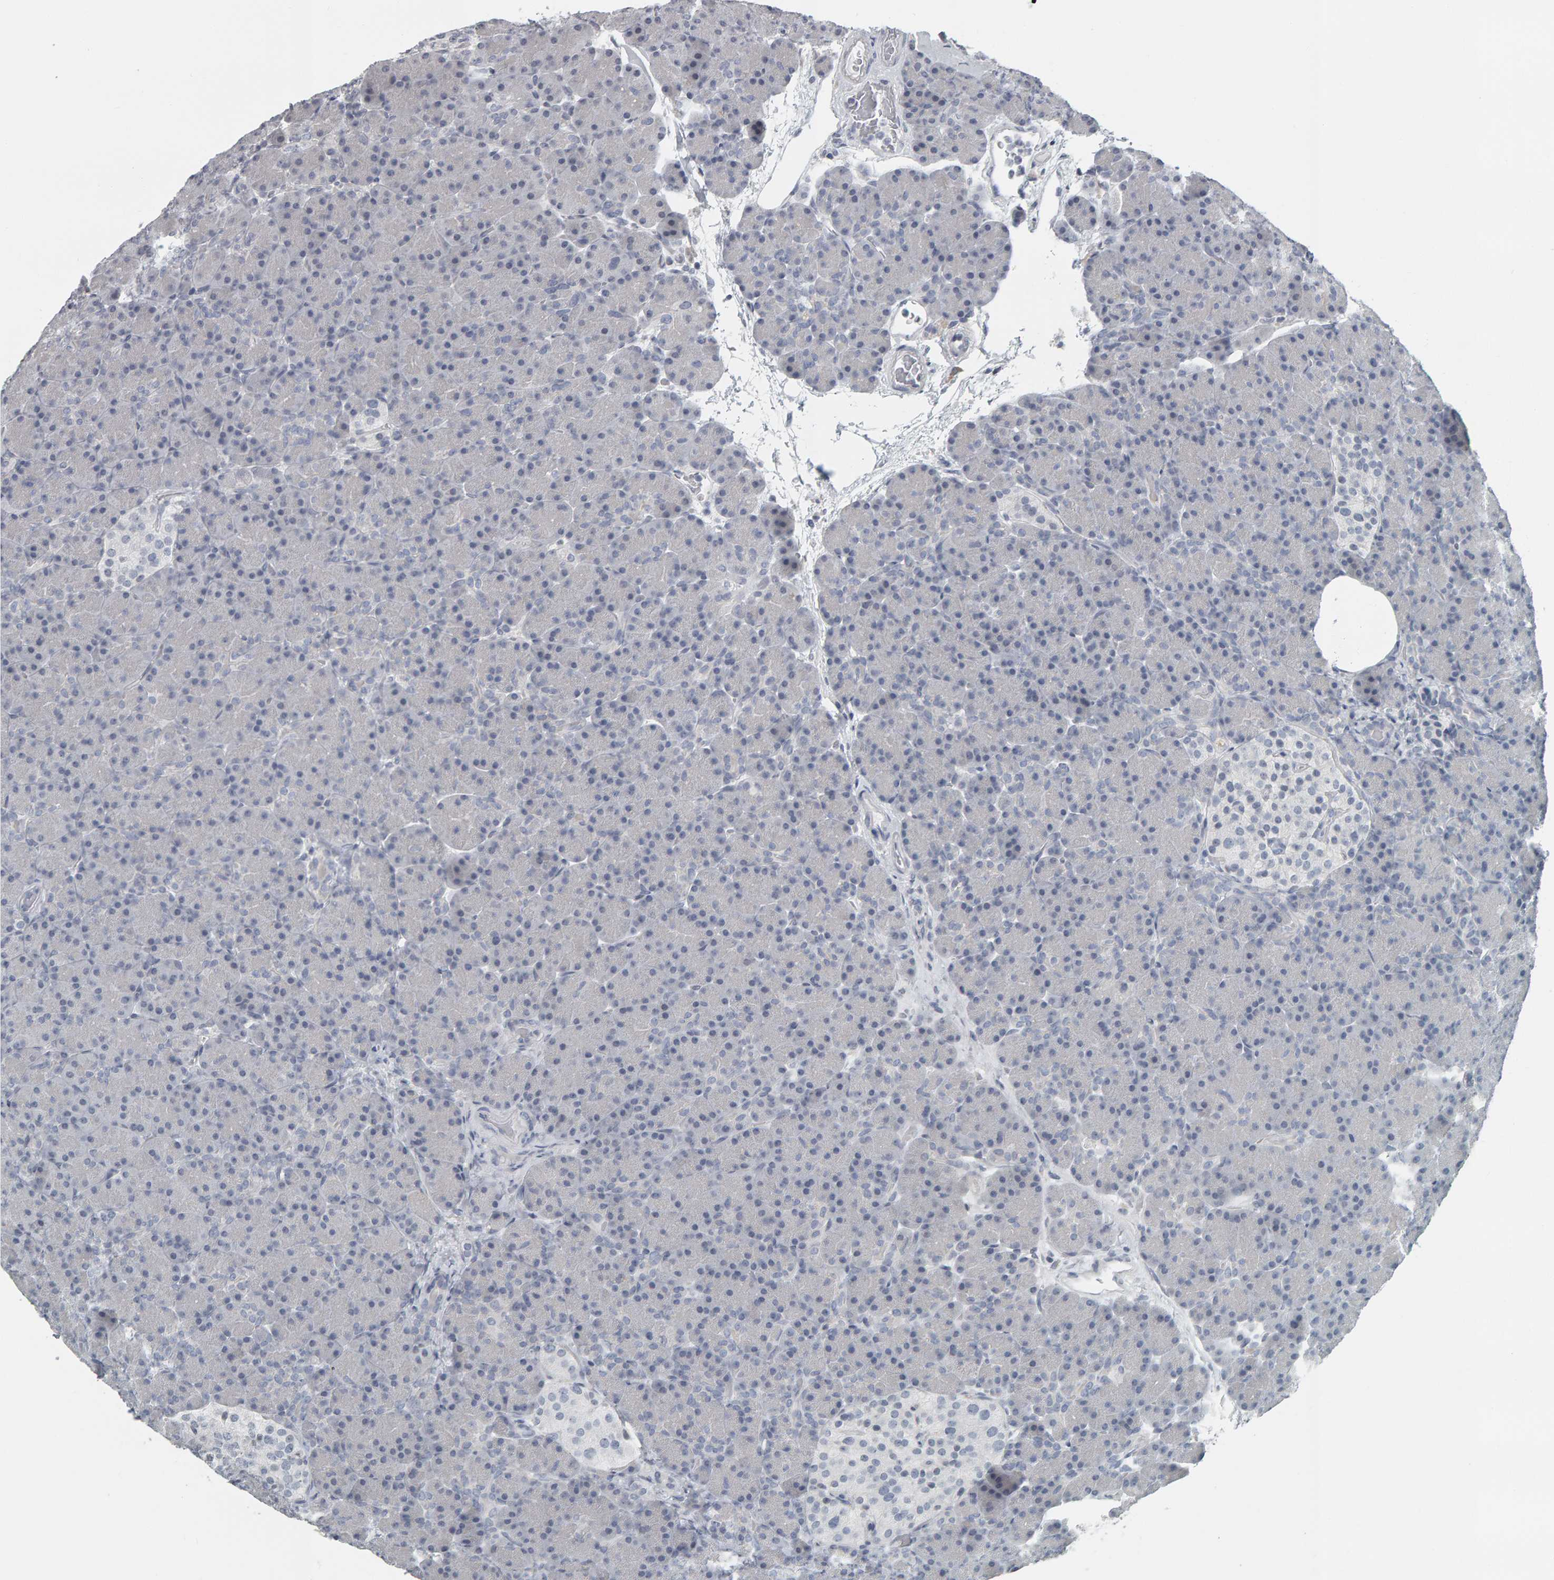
{"staining": {"intensity": "negative", "quantity": "none", "location": "none"}, "tissue": "pancreas", "cell_type": "Exocrine glandular cells", "image_type": "normal", "snomed": [{"axis": "morphology", "description": "Normal tissue, NOS"}, {"axis": "topography", "description": "Pancreas"}], "caption": "An IHC image of benign pancreas is shown. There is no staining in exocrine glandular cells of pancreas. (Stains: DAB immunohistochemistry (IHC) with hematoxylin counter stain, Microscopy: brightfield microscopy at high magnification).", "gene": "PYY", "patient": {"sex": "female", "age": 43}}